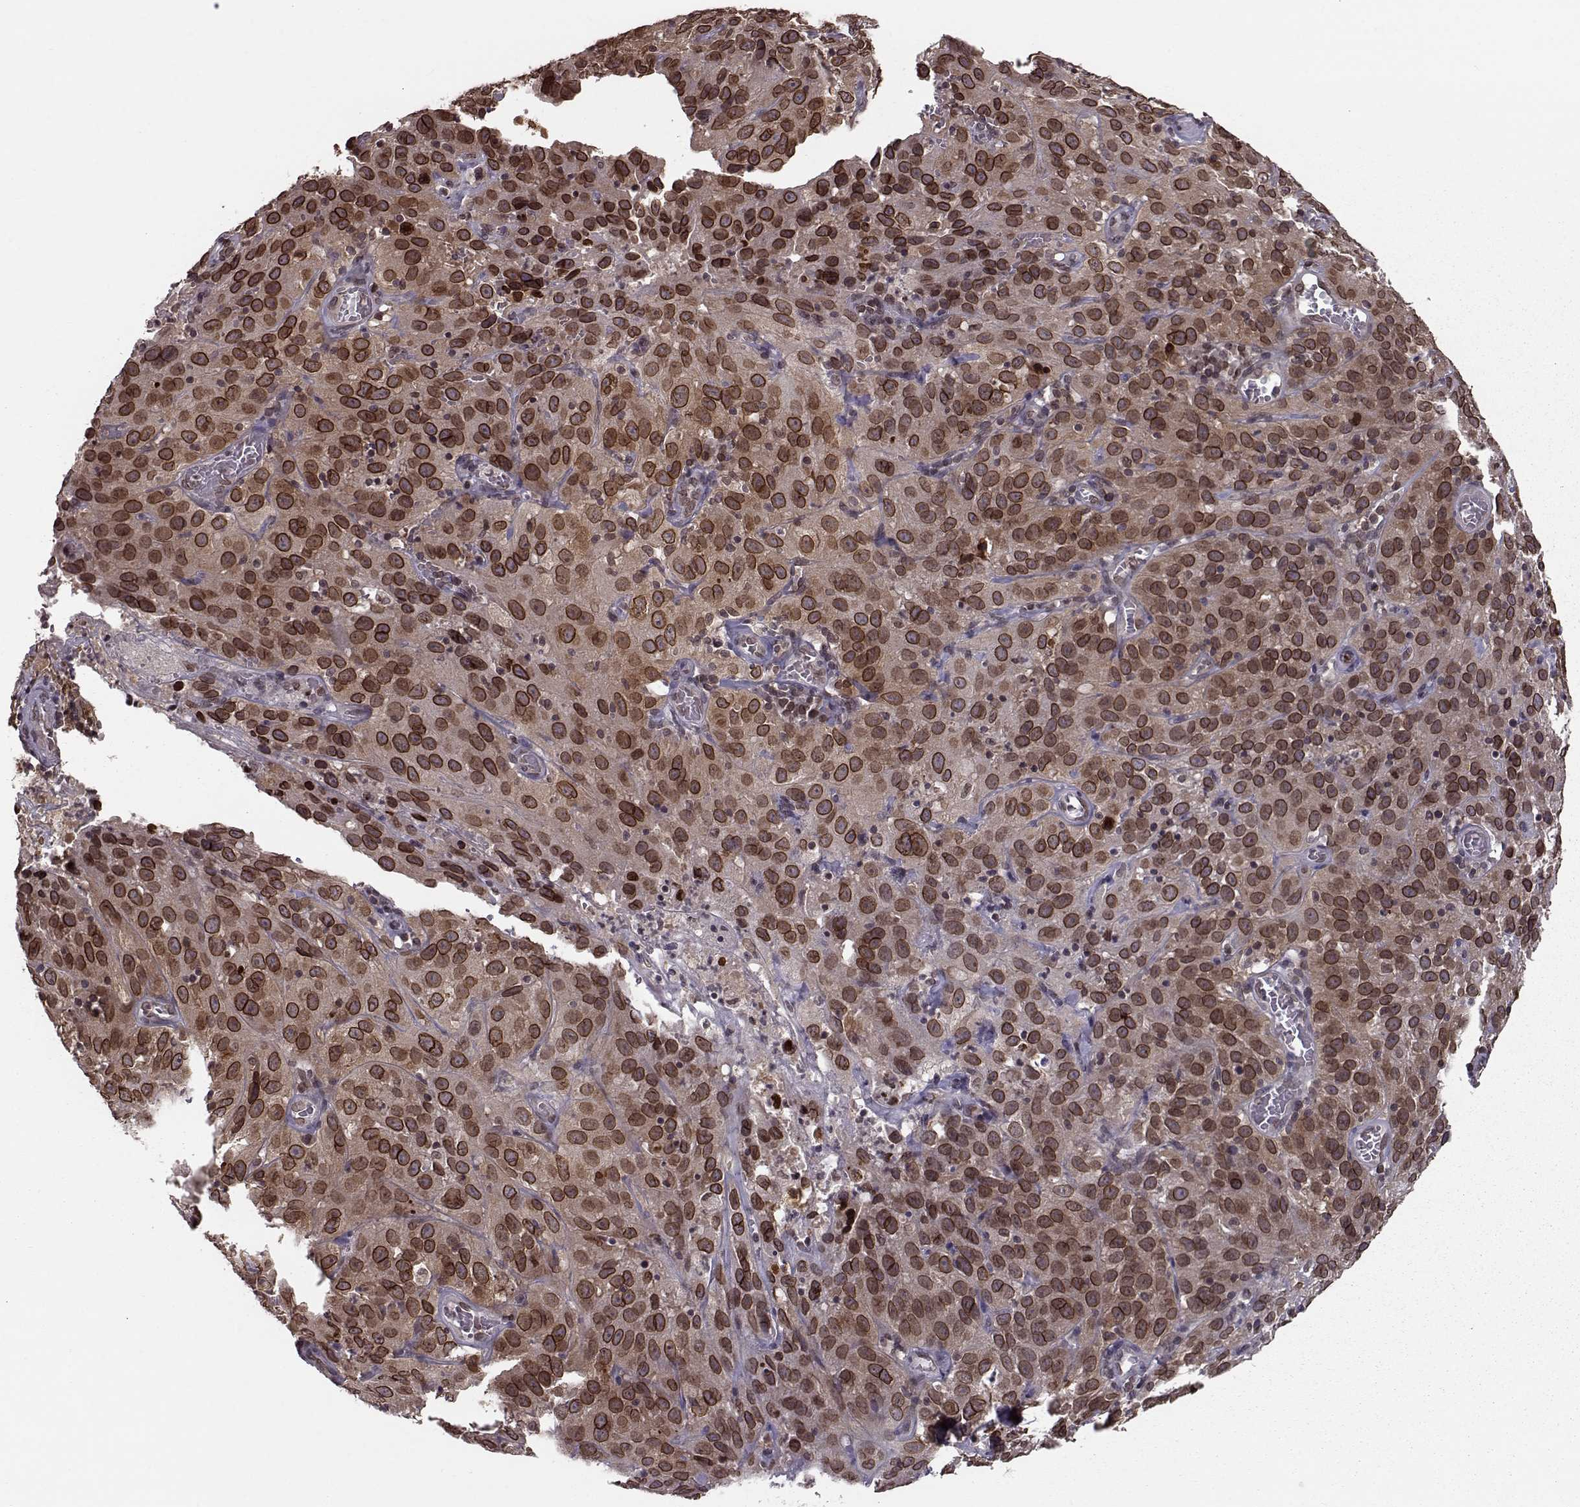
{"staining": {"intensity": "strong", "quantity": ">75%", "location": "cytoplasmic/membranous,nuclear"}, "tissue": "cervical cancer", "cell_type": "Tumor cells", "image_type": "cancer", "snomed": [{"axis": "morphology", "description": "Squamous cell carcinoma, NOS"}, {"axis": "topography", "description": "Cervix"}], "caption": "Cervical cancer (squamous cell carcinoma) was stained to show a protein in brown. There is high levels of strong cytoplasmic/membranous and nuclear positivity in about >75% of tumor cells.", "gene": "NUP37", "patient": {"sex": "female", "age": 32}}